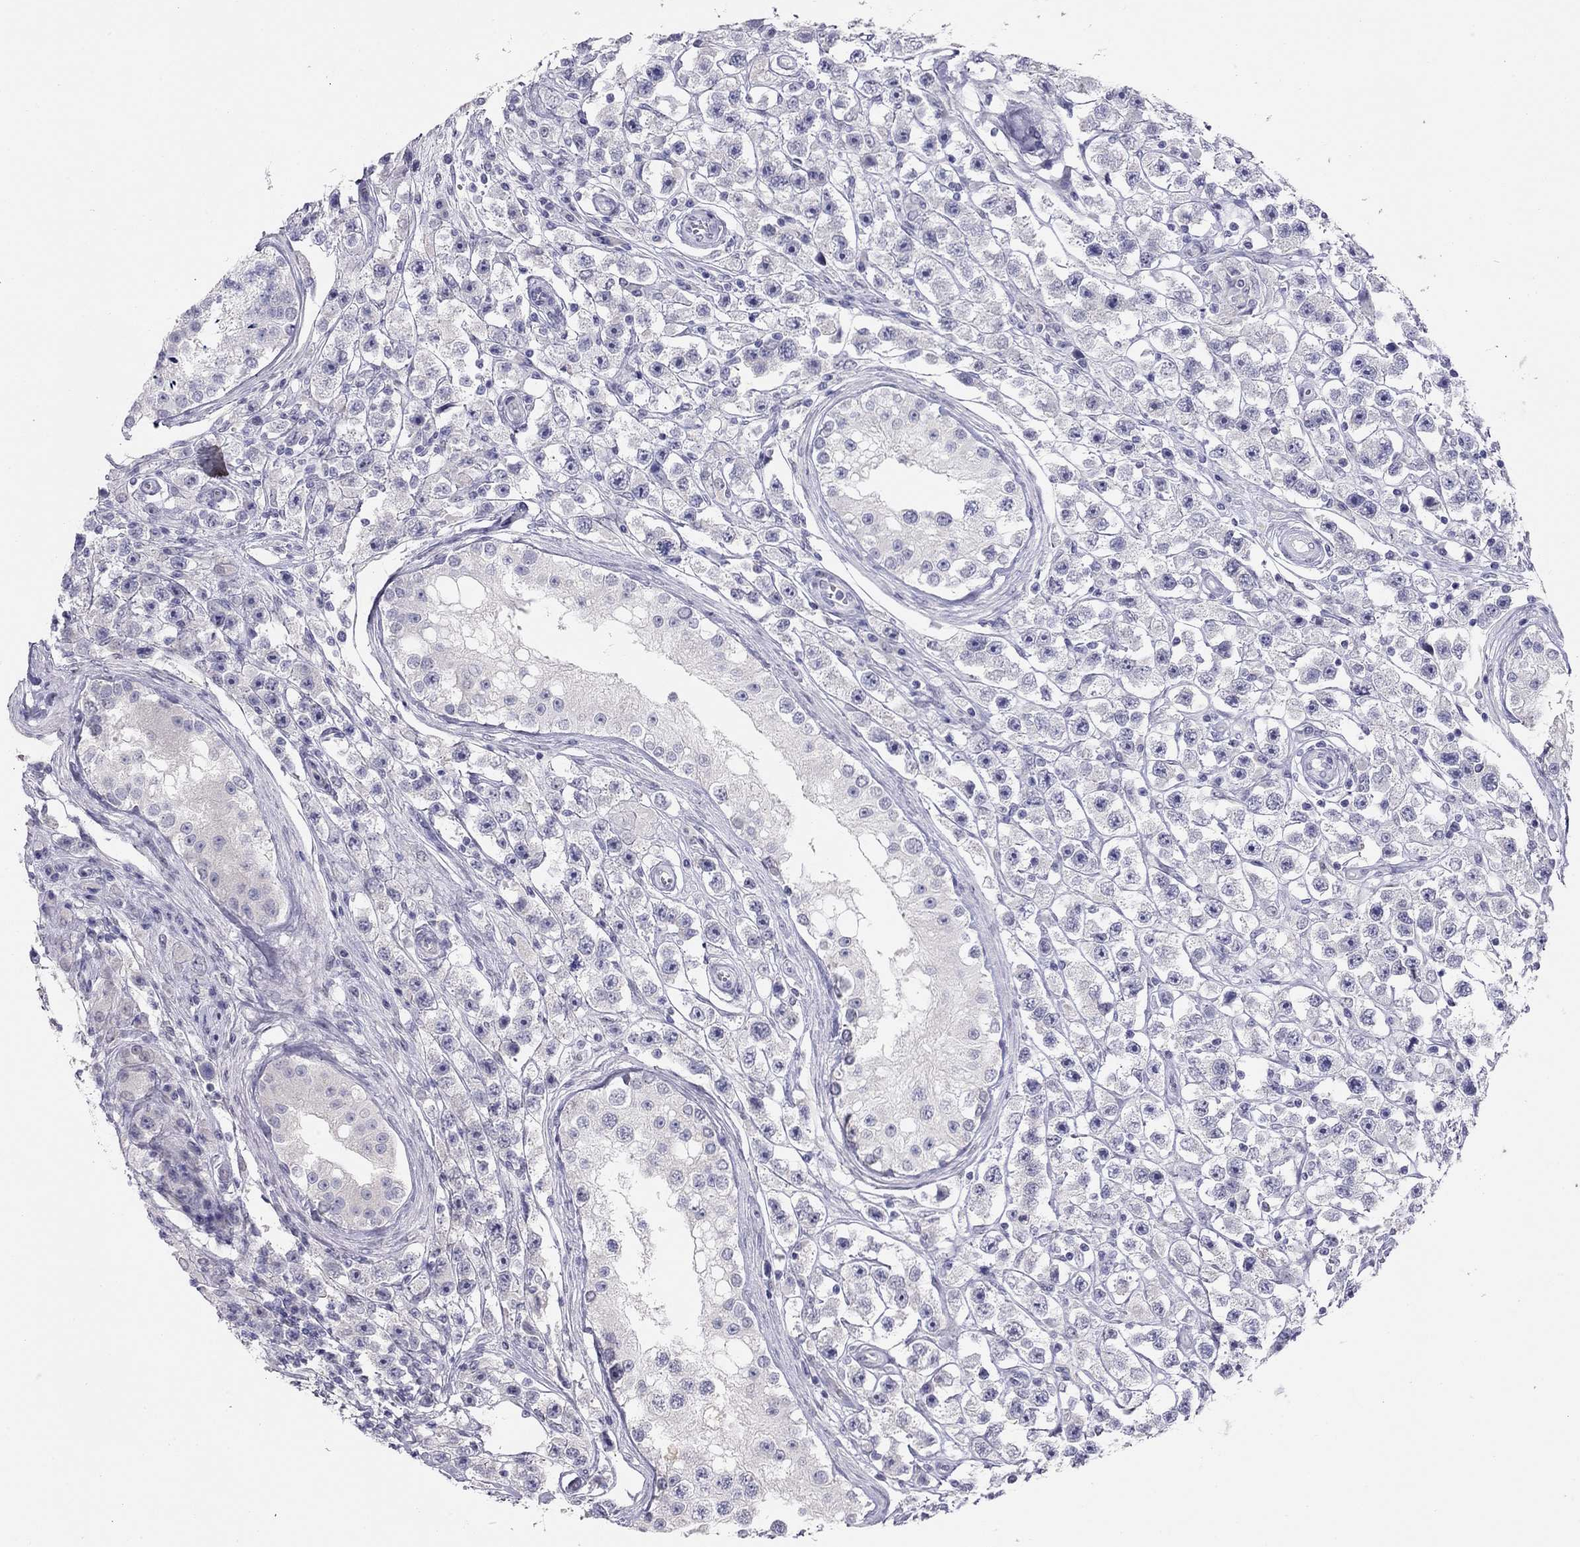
{"staining": {"intensity": "negative", "quantity": "none", "location": "none"}, "tissue": "testis cancer", "cell_type": "Tumor cells", "image_type": "cancer", "snomed": [{"axis": "morphology", "description": "Seminoma, NOS"}, {"axis": "topography", "description": "Testis"}], "caption": "IHC histopathology image of human seminoma (testis) stained for a protein (brown), which demonstrates no staining in tumor cells.", "gene": "KCNV2", "patient": {"sex": "male", "age": 45}}